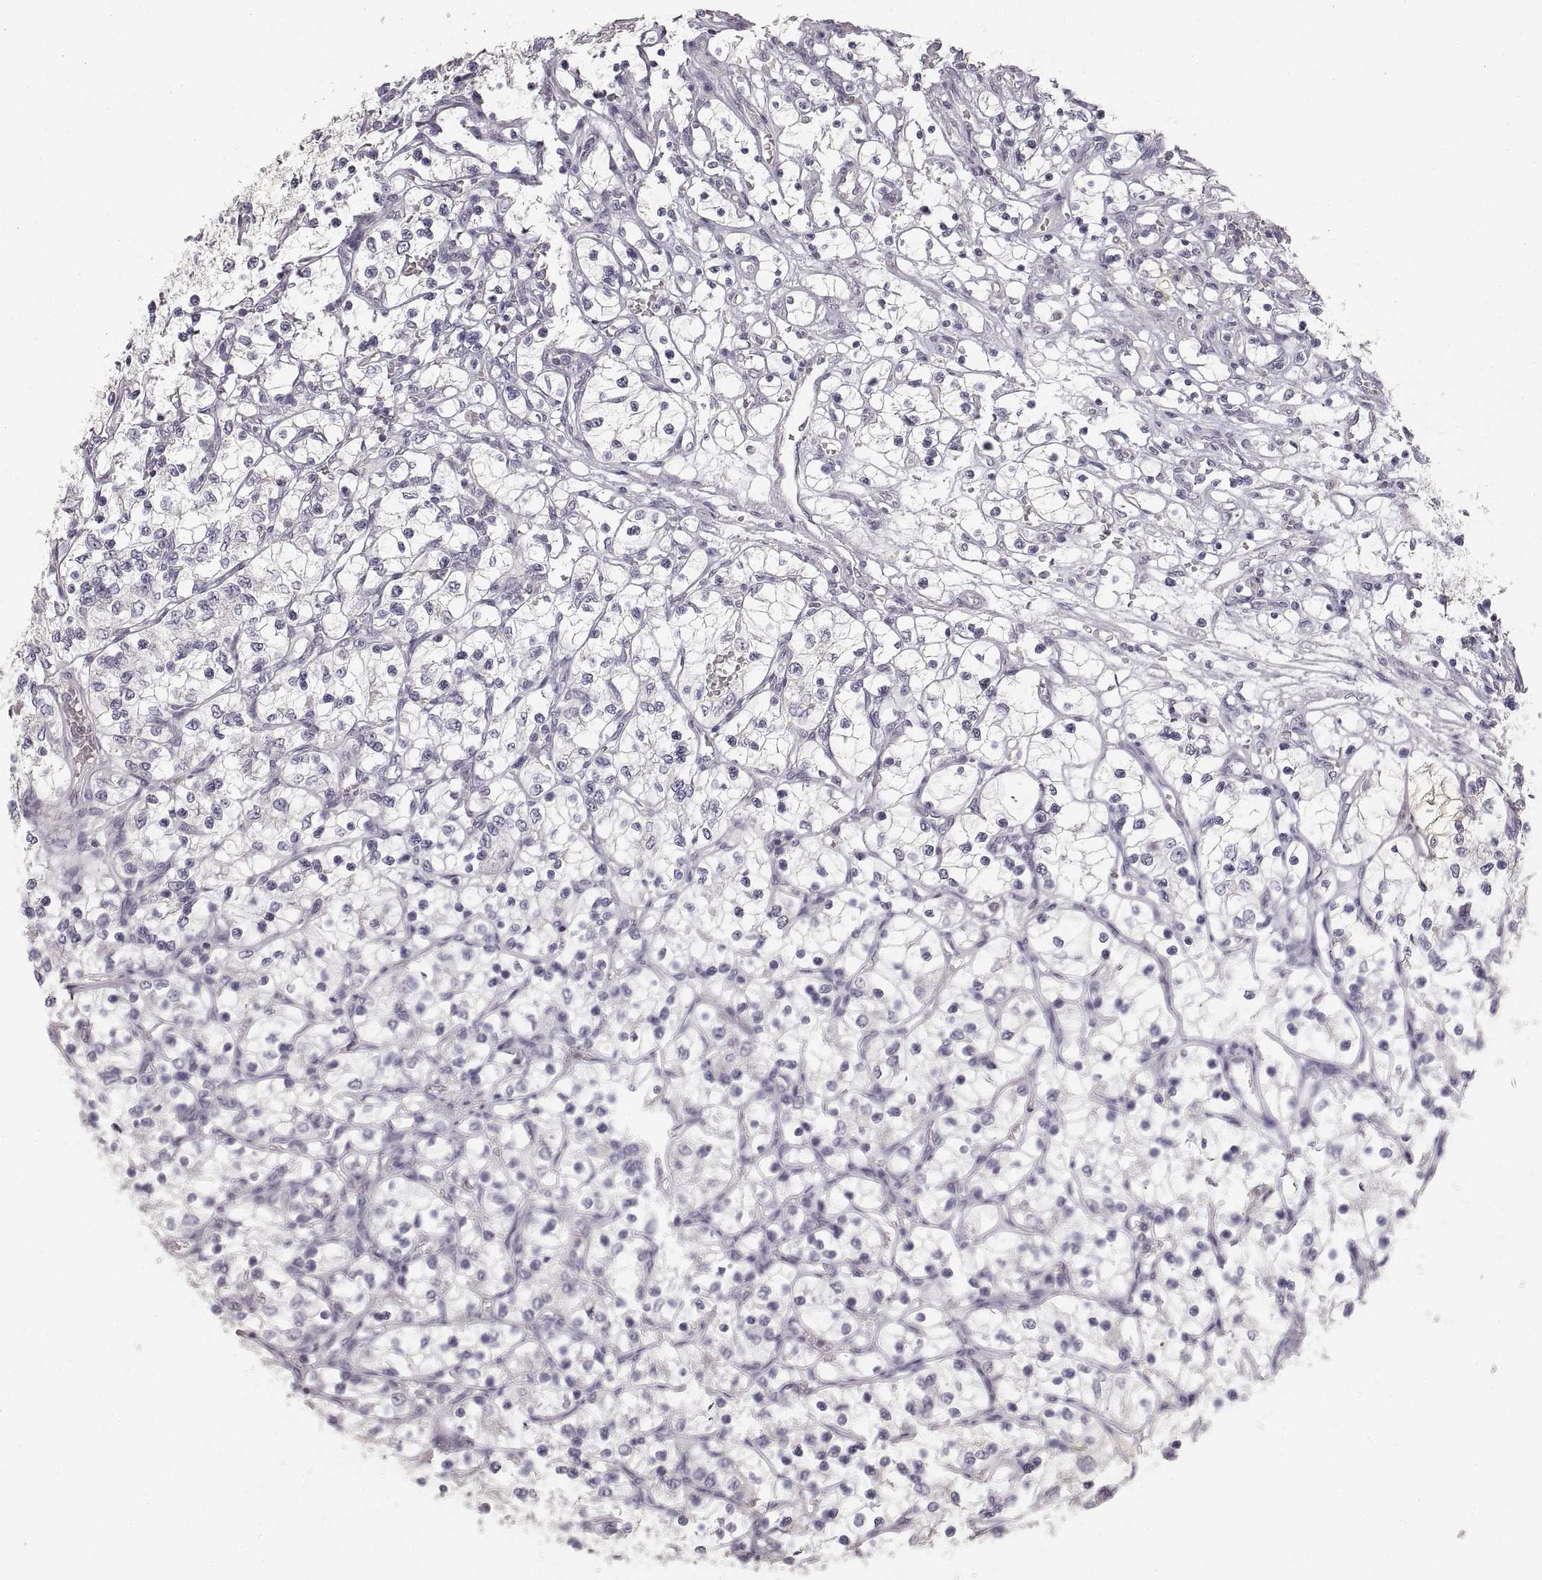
{"staining": {"intensity": "negative", "quantity": "none", "location": "none"}, "tissue": "renal cancer", "cell_type": "Tumor cells", "image_type": "cancer", "snomed": [{"axis": "morphology", "description": "Adenocarcinoma, NOS"}, {"axis": "topography", "description": "Kidney"}], "caption": "Tumor cells show no significant positivity in renal cancer.", "gene": "RUNDC3A", "patient": {"sex": "female", "age": 69}}